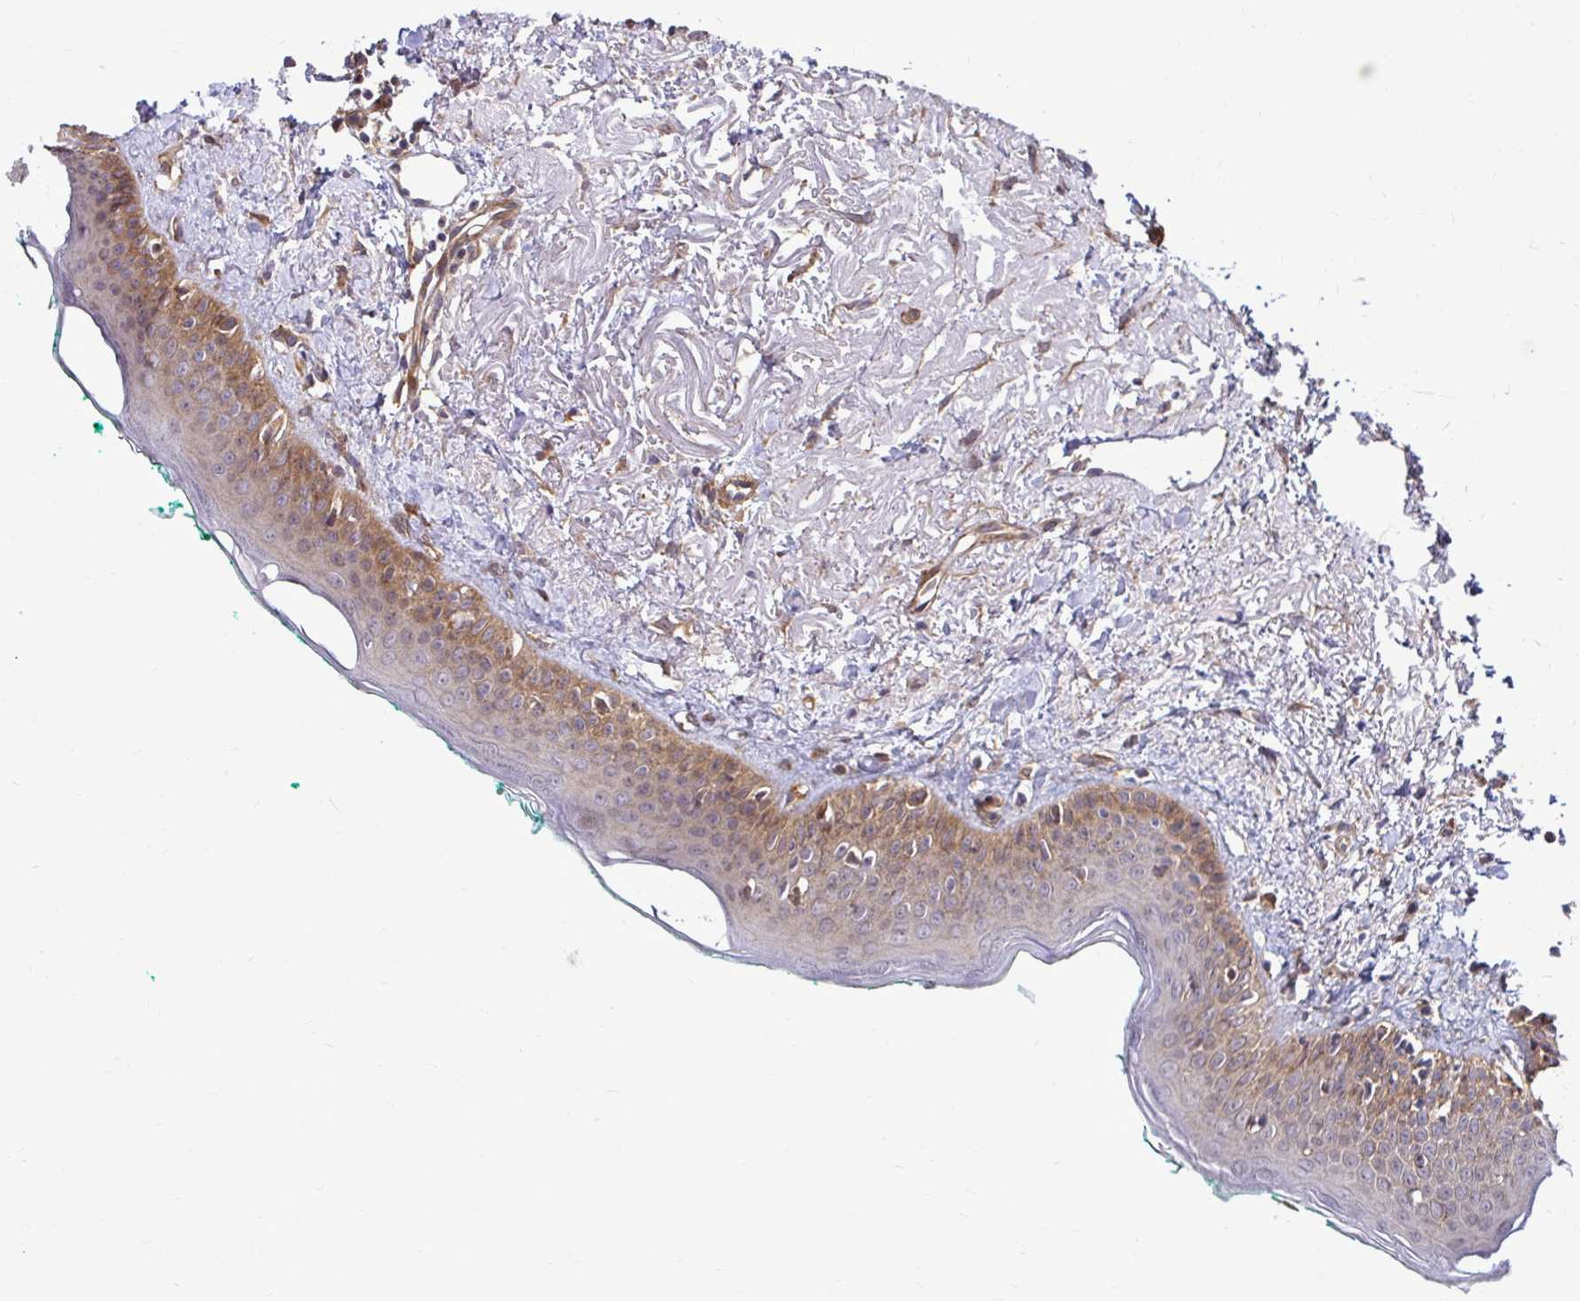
{"staining": {"intensity": "moderate", "quantity": ">75%", "location": "cytoplasmic/membranous"}, "tissue": "oral mucosa", "cell_type": "Squamous epithelial cells", "image_type": "normal", "snomed": [{"axis": "morphology", "description": "Normal tissue, NOS"}, {"axis": "topography", "description": "Oral tissue"}], "caption": "This photomicrograph displays immunohistochemistry staining of benign human oral mucosa, with medium moderate cytoplasmic/membranous expression in about >75% of squamous epithelial cells.", "gene": "TRIP6", "patient": {"sex": "female", "age": 70}}